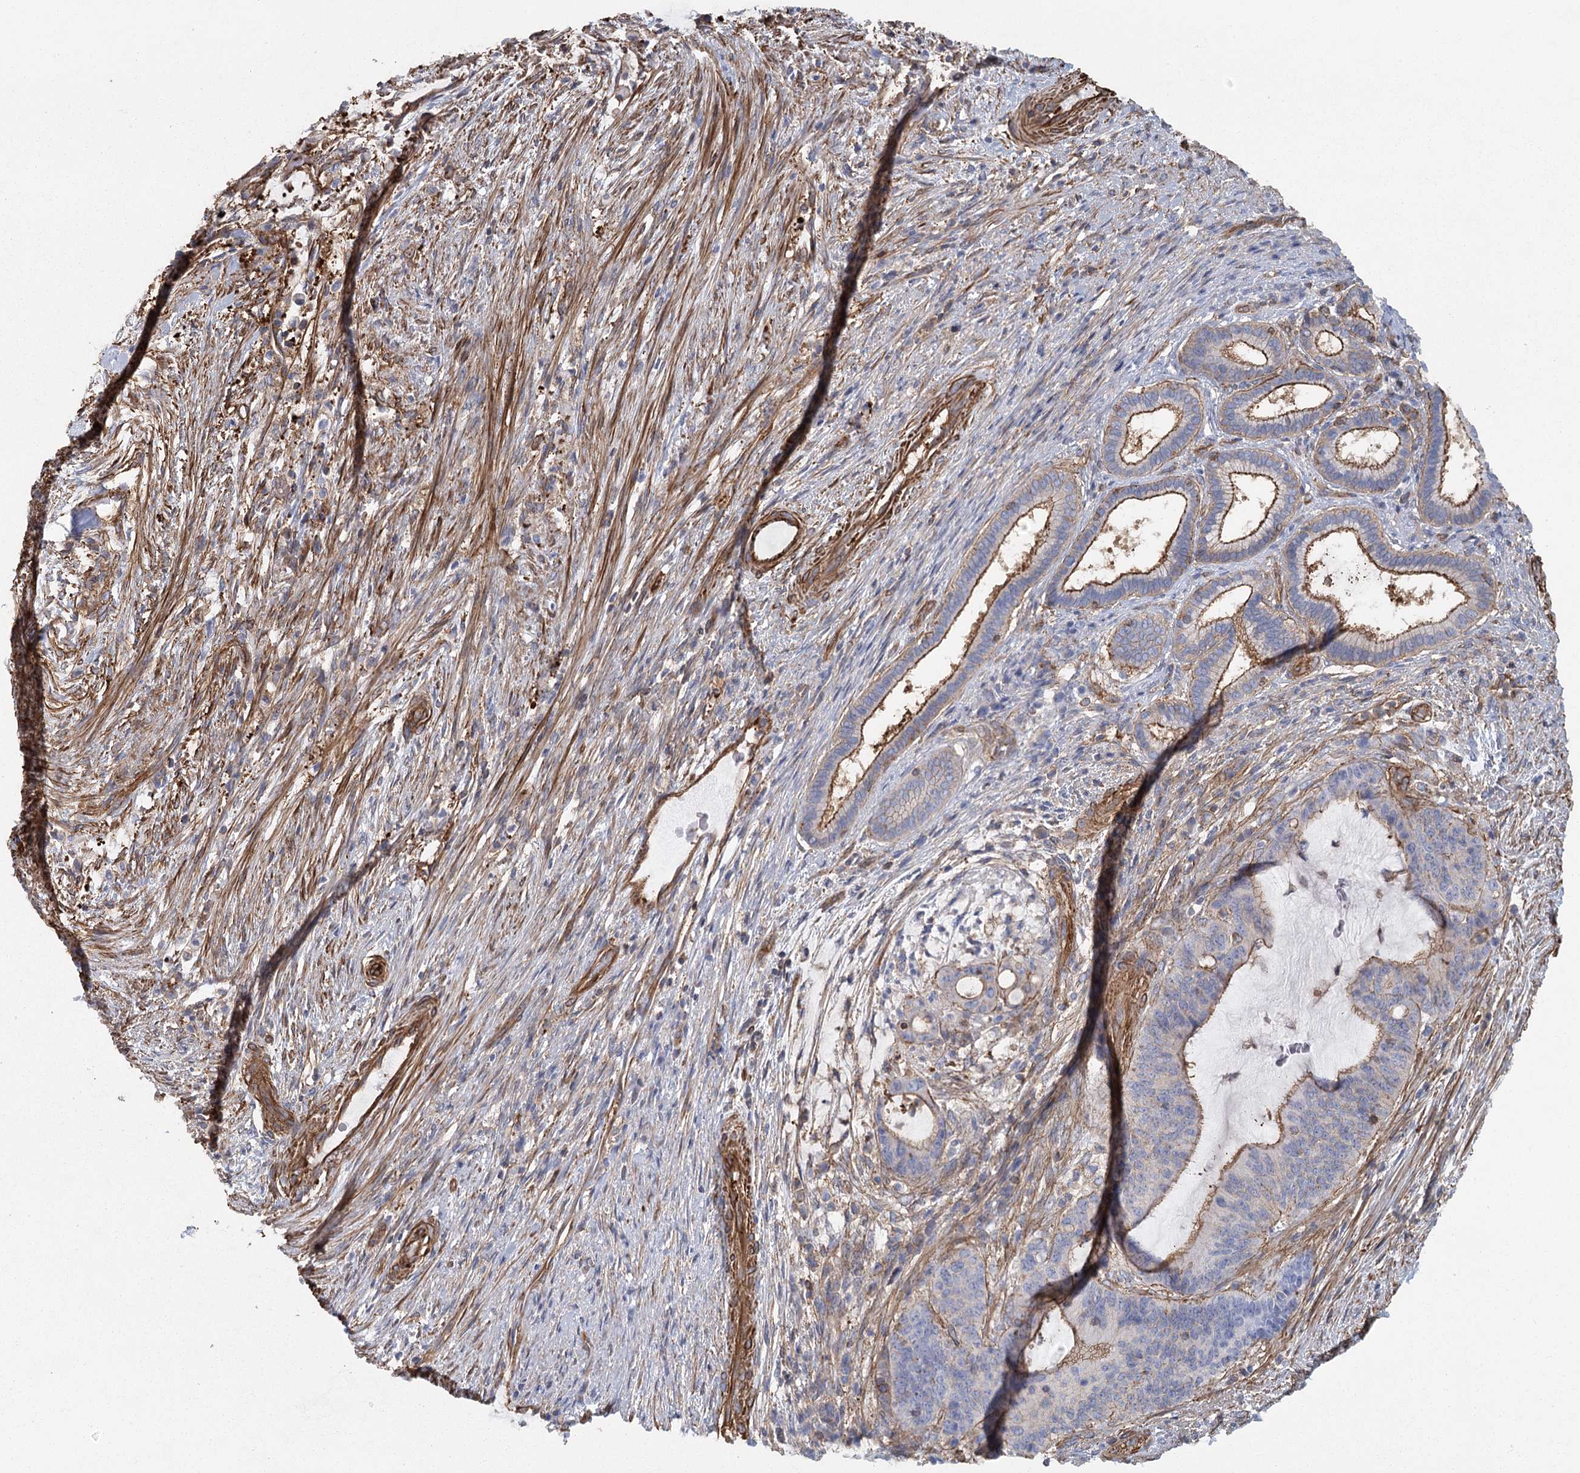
{"staining": {"intensity": "moderate", "quantity": "25%-75%", "location": "cytoplasmic/membranous"}, "tissue": "liver cancer", "cell_type": "Tumor cells", "image_type": "cancer", "snomed": [{"axis": "morphology", "description": "Normal tissue, NOS"}, {"axis": "morphology", "description": "Cholangiocarcinoma"}, {"axis": "topography", "description": "Liver"}, {"axis": "topography", "description": "Peripheral nerve tissue"}], "caption": "Immunohistochemistry (IHC) staining of liver cancer (cholangiocarcinoma), which exhibits medium levels of moderate cytoplasmic/membranous expression in about 25%-75% of tumor cells indicating moderate cytoplasmic/membranous protein expression. The staining was performed using DAB (3,3'-diaminobenzidine) (brown) for protein detection and nuclei were counterstained in hematoxylin (blue).", "gene": "IFT46", "patient": {"sex": "female", "age": 73}}